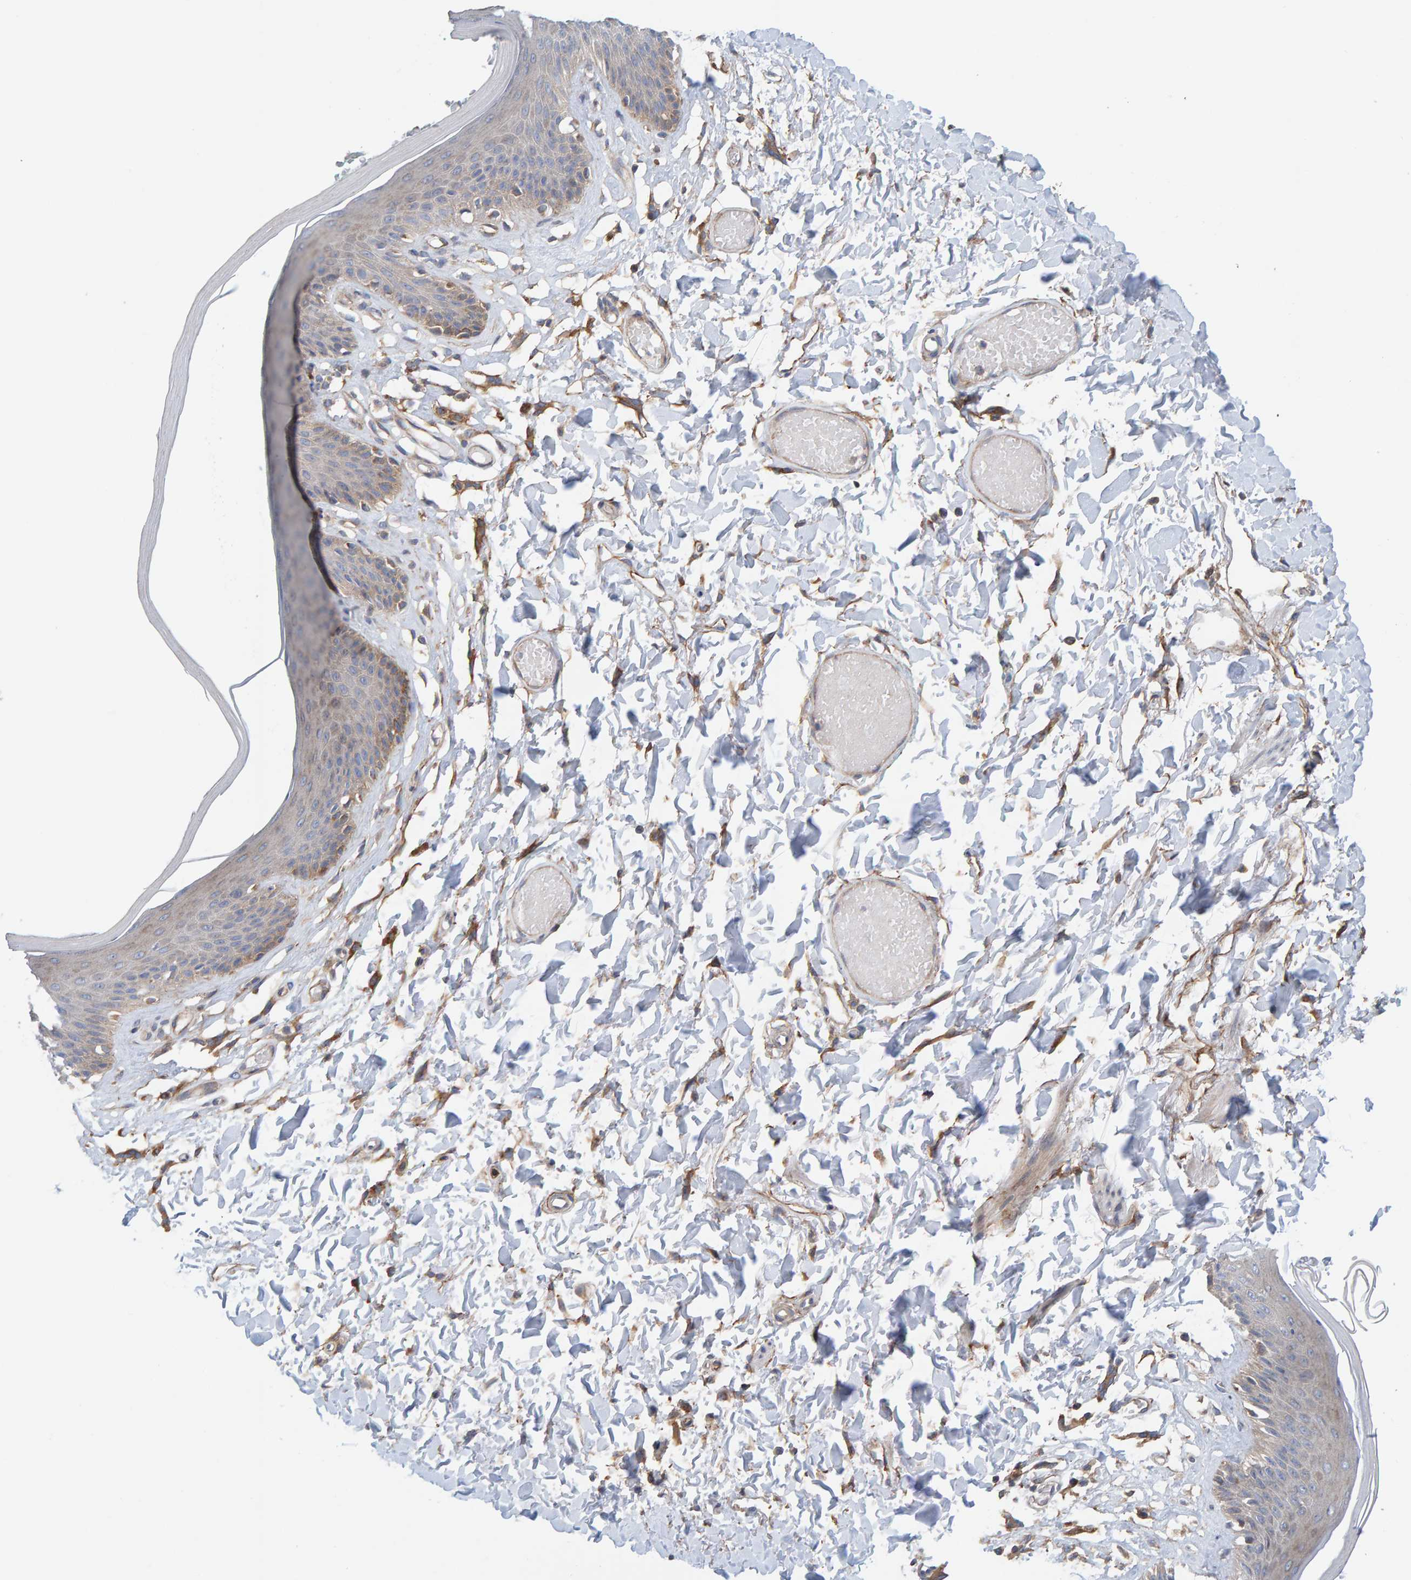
{"staining": {"intensity": "weak", "quantity": "<25%", "location": "cytoplasmic/membranous"}, "tissue": "skin", "cell_type": "Epidermal cells", "image_type": "normal", "snomed": [{"axis": "morphology", "description": "Normal tissue, NOS"}, {"axis": "topography", "description": "Vulva"}], "caption": "DAB (3,3'-diaminobenzidine) immunohistochemical staining of normal skin reveals no significant expression in epidermal cells. (Stains: DAB immunohistochemistry with hematoxylin counter stain, Microscopy: brightfield microscopy at high magnification).", "gene": "RGP1", "patient": {"sex": "female", "age": 73}}